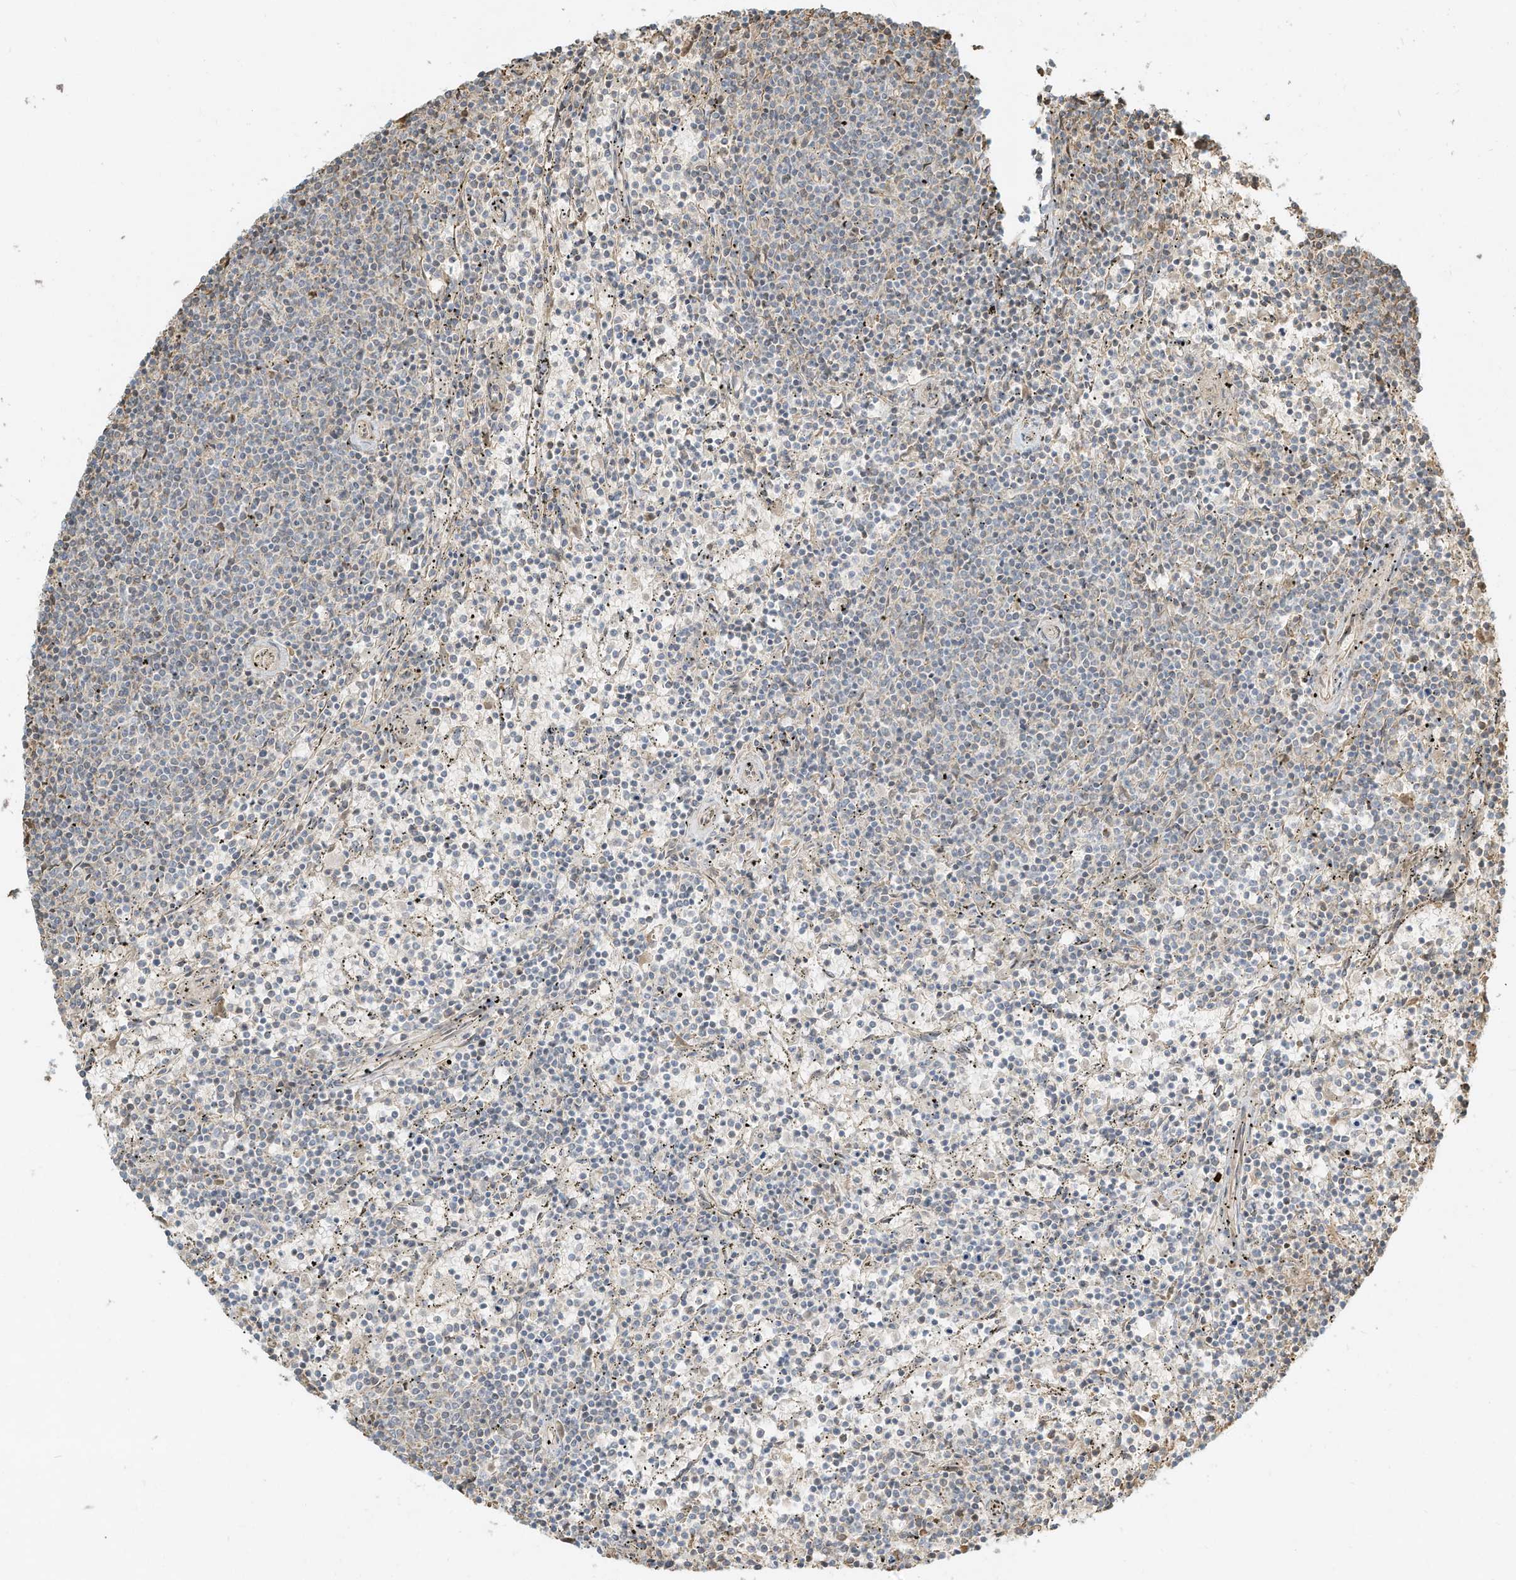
{"staining": {"intensity": "negative", "quantity": "none", "location": "none"}, "tissue": "lymphoma", "cell_type": "Tumor cells", "image_type": "cancer", "snomed": [{"axis": "morphology", "description": "Malignant lymphoma, non-Hodgkin's type, Low grade"}, {"axis": "topography", "description": "Spleen"}], "caption": "Human low-grade malignant lymphoma, non-Hodgkin's type stained for a protein using immunohistochemistry exhibits no expression in tumor cells.", "gene": "OFD1", "patient": {"sex": "female", "age": 50}}